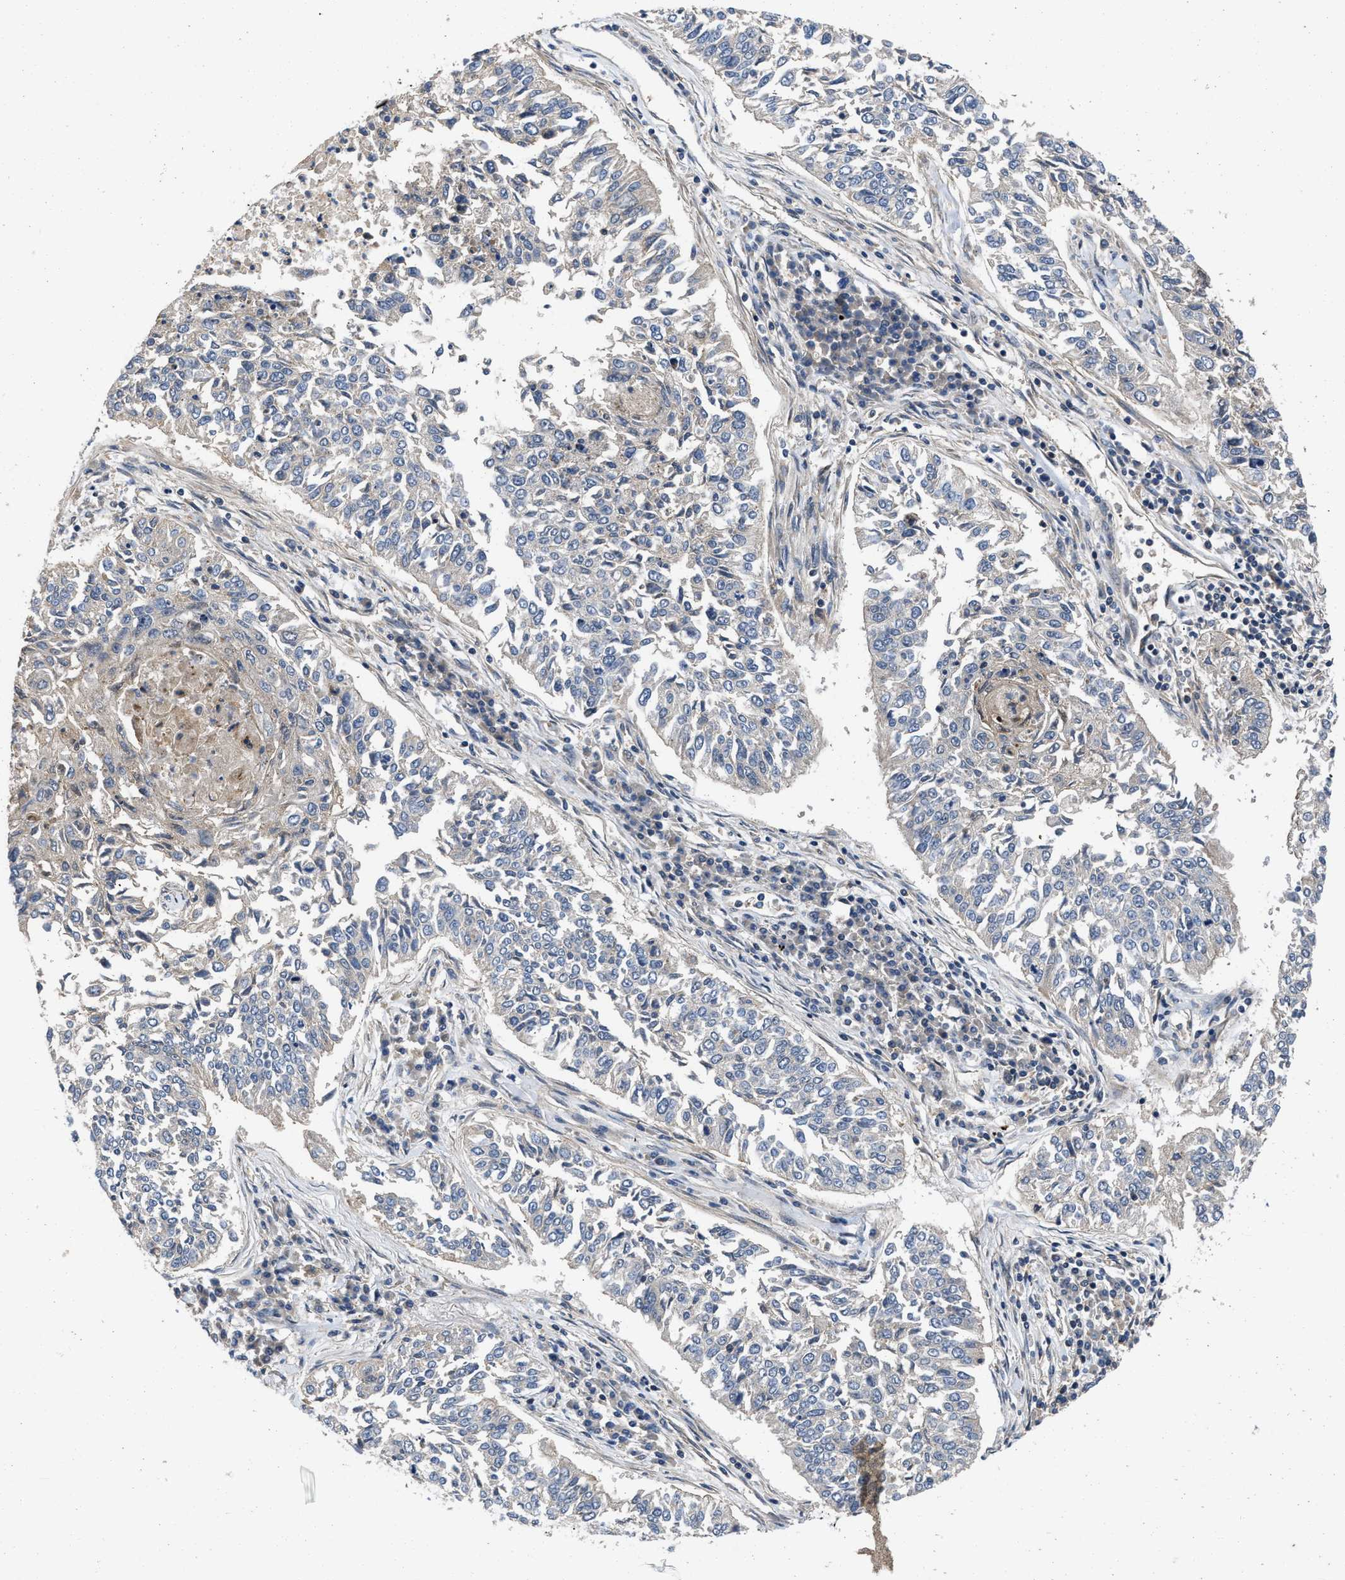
{"staining": {"intensity": "negative", "quantity": "none", "location": "none"}, "tissue": "lung cancer", "cell_type": "Tumor cells", "image_type": "cancer", "snomed": [{"axis": "morphology", "description": "Normal tissue, NOS"}, {"axis": "morphology", "description": "Squamous cell carcinoma, NOS"}, {"axis": "topography", "description": "Cartilage tissue"}, {"axis": "topography", "description": "Bronchus"}, {"axis": "topography", "description": "Lung"}], "caption": "Tumor cells show no significant protein staining in lung squamous cell carcinoma.", "gene": "PRDM14", "patient": {"sex": "female", "age": 49}}